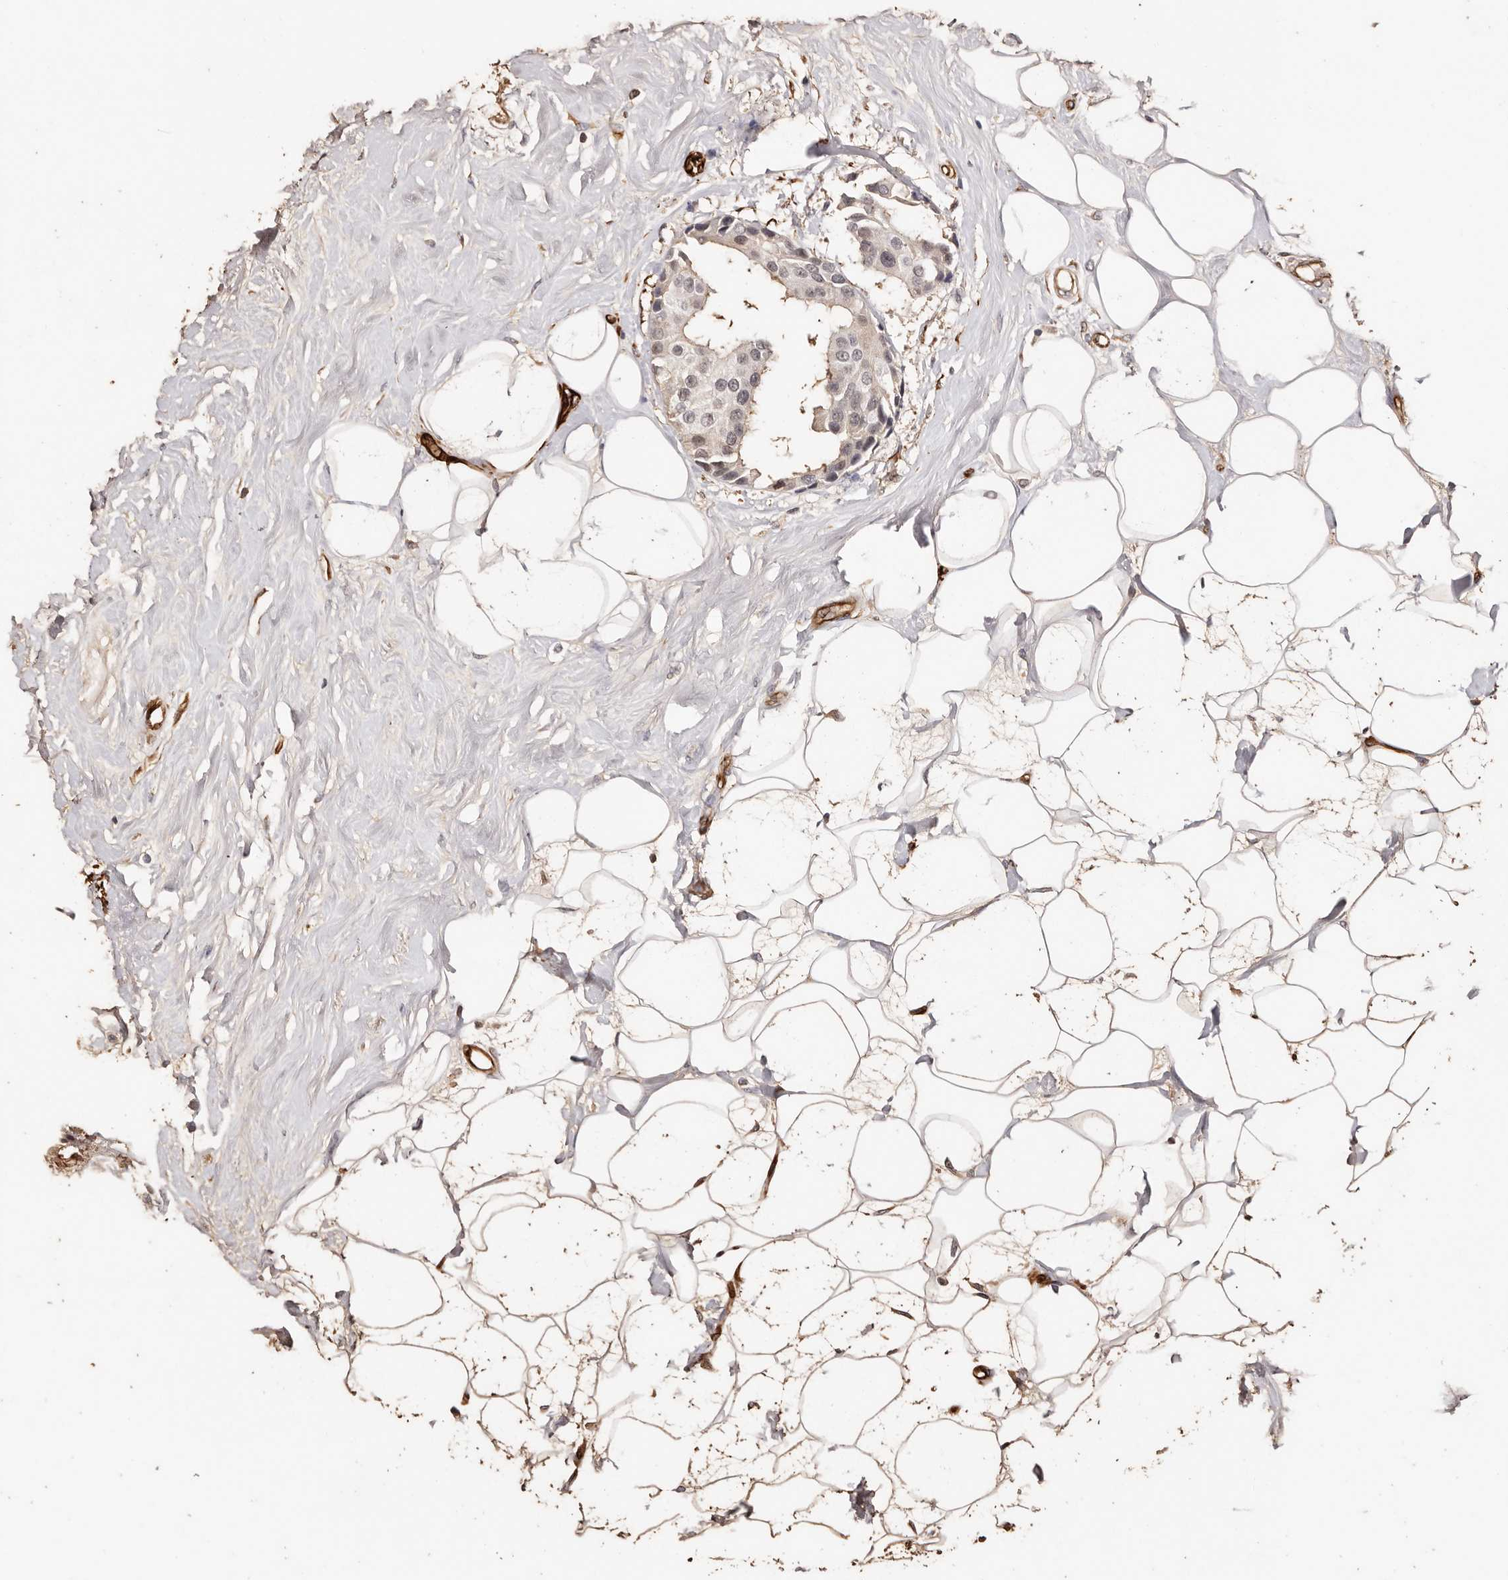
{"staining": {"intensity": "weak", "quantity": "<25%", "location": "cytoplasmic/membranous"}, "tissue": "breast cancer", "cell_type": "Tumor cells", "image_type": "cancer", "snomed": [{"axis": "morphology", "description": "Normal tissue, NOS"}, {"axis": "morphology", "description": "Duct carcinoma"}, {"axis": "topography", "description": "Breast"}], "caption": "DAB immunohistochemical staining of infiltrating ductal carcinoma (breast) shows no significant staining in tumor cells.", "gene": "ZNF557", "patient": {"sex": "female", "age": 39}}